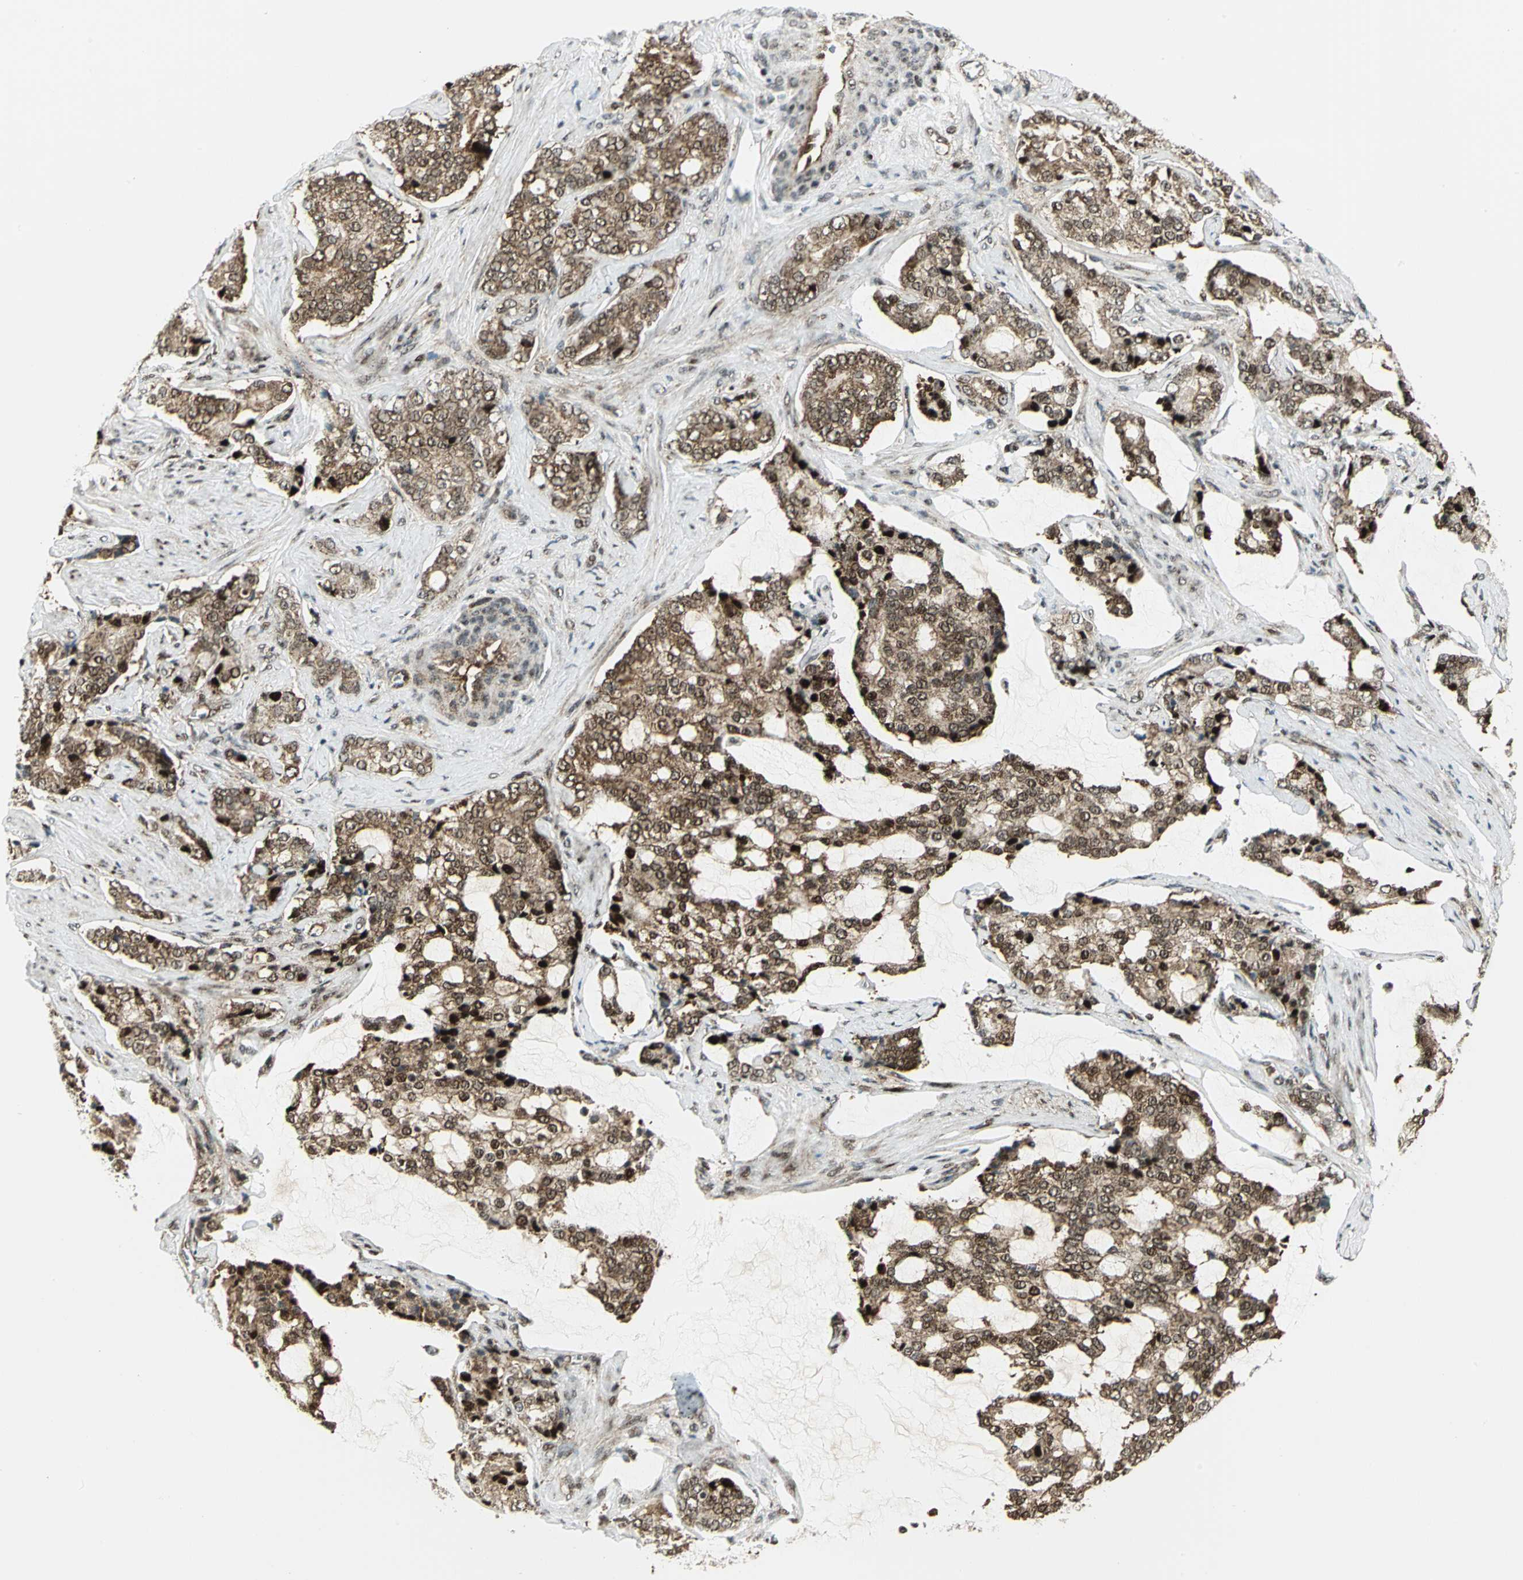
{"staining": {"intensity": "strong", "quantity": ">75%", "location": "cytoplasmic/membranous,nuclear"}, "tissue": "prostate cancer", "cell_type": "Tumor cells", "image_type": "cancer", "snomed": [{"axis": "morphology", "description": "Adenocarcinoma, Low grade"}, {"axis": "topography", "description": "Prostate"}], "caption": "Immunohistochemical staining of prostate cancer (adenocarcinoma (low-grade)) exhibits strong cytoplasmic/membranous and nuclear protein positivity in approximately >75% of tumor cells.", "gene": "COPS5", "patient": {"sex": "male", "age": 58}}